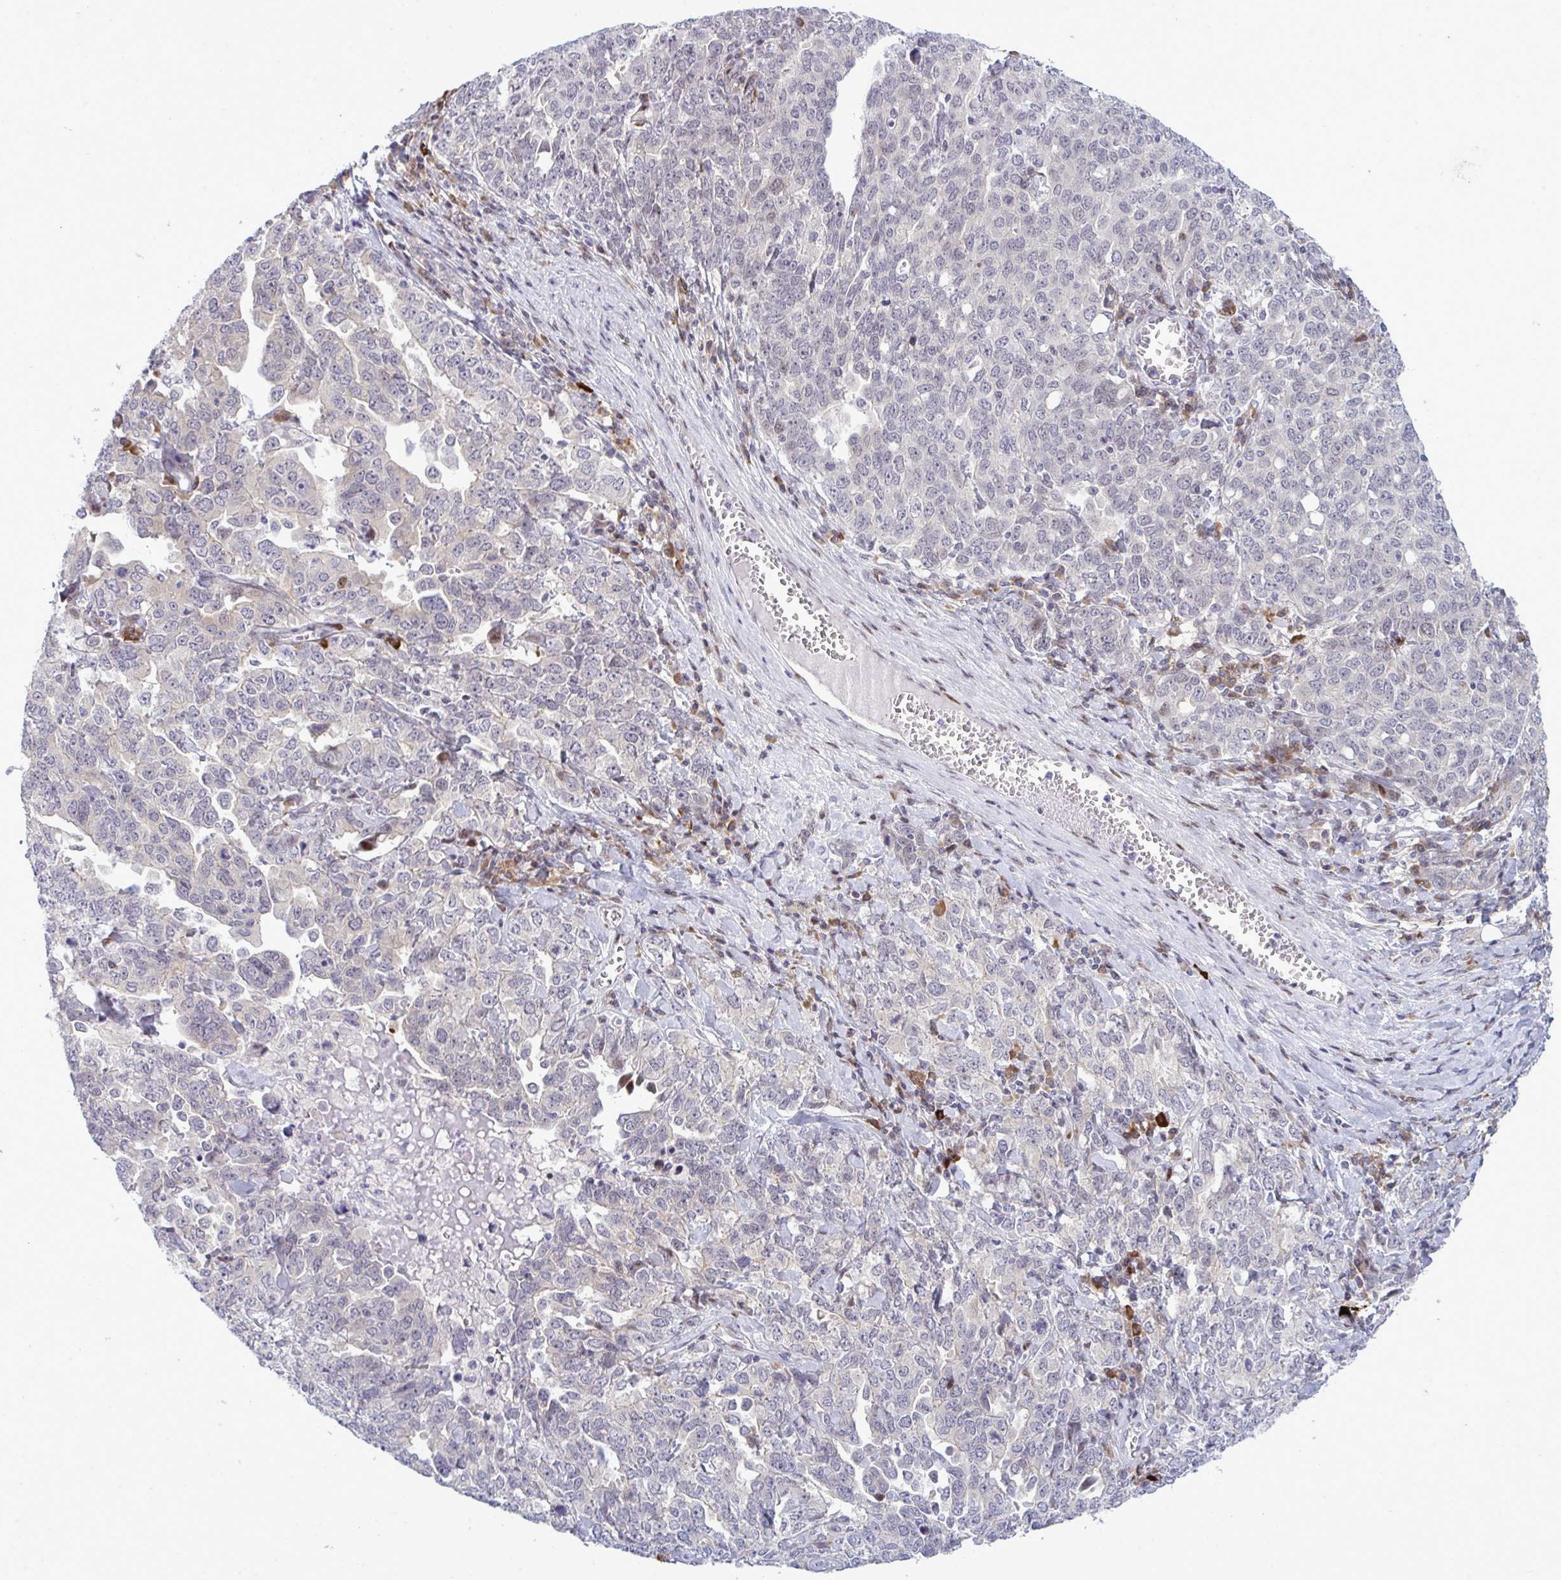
{"staining": {"intensity": "negative", "quantity": "none", "location": "none"}, "tissue": "ovarian cancer", "cell_type": "Tumor cells", "image_type": "cancer", "snomed": [{"axis": "morphology", "description": "Carcinoma, endometroid"}, {"axis": "topography", "description": "Ovary"}], "caption": "An immunohistochemistry photomicrograph of ovarian cancer is shown. There is no staining in tumor cells of ovarian cancer.", "gene": "TAB1", "patient": {"sex": "female", "age": 62}}